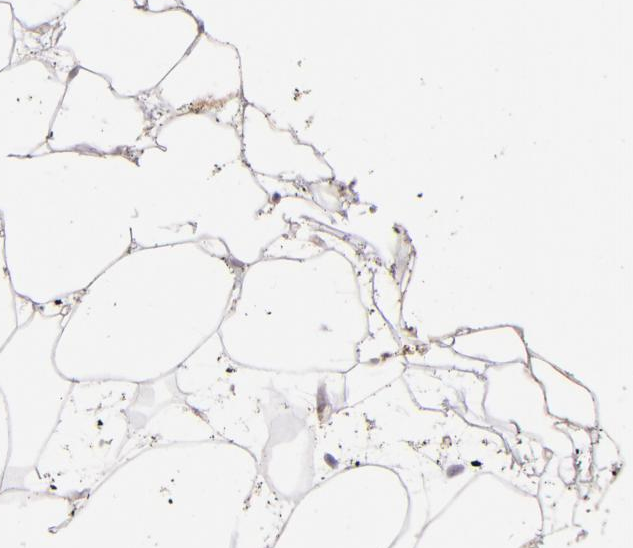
{"staining": {"intensity": "negative", "quantity": "none", "location": "none"}, "tissue": "adipose tissue", "cell_type": "Adipocytes", "image_type": "normal", "snomed": [{"axis": "morphology", "description": "Normal tissue, NOS"}, {"axis": "topography", "description": "Breast"}], "caption": "Immunohistochemistry micrograph of normal adipose tissue stained for a protein (brown), which displays no staining in adipocytes.", "gene": "GLCCI1", "patient": {"sex": "female", "age": 22}}